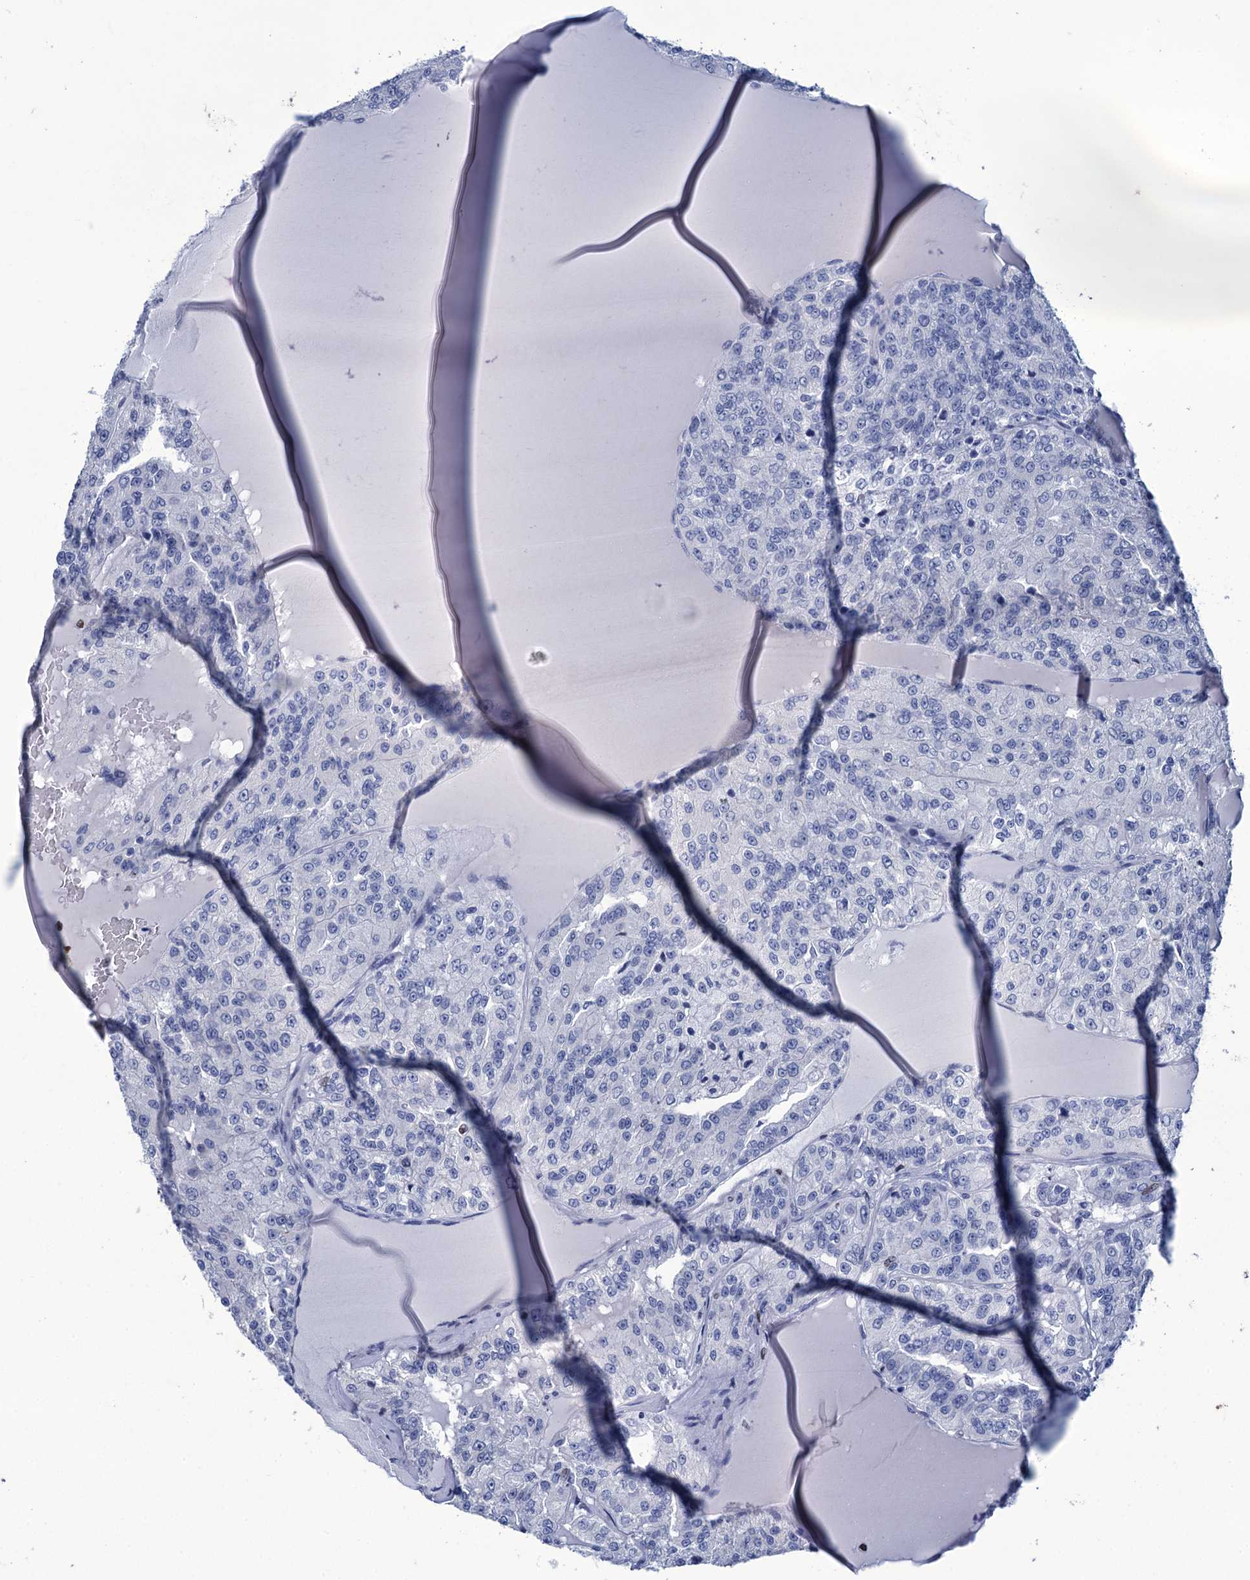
{"staining": {"intensity": "negative", "quantity": "none", "location": "none"}, "tissue": "renal cancer", "cell_type": "Tumor cells", "image_type": "cancer", "snomed": [{"axis": "morphology", "description": "Adenocarcinoma, NOS"}, {"axis": "topography", "description": "Kidney"}], "caption": "Immunohistochemistry (IHC) micrograph of neoplastic tissue: renal adenocarcinoma stained with DAB (3,3'-diaminobenzidine) shows no significant protein expression in tumor cells.", "gene": "RHCG", "patient": {"sex": "female", "age": 63}}